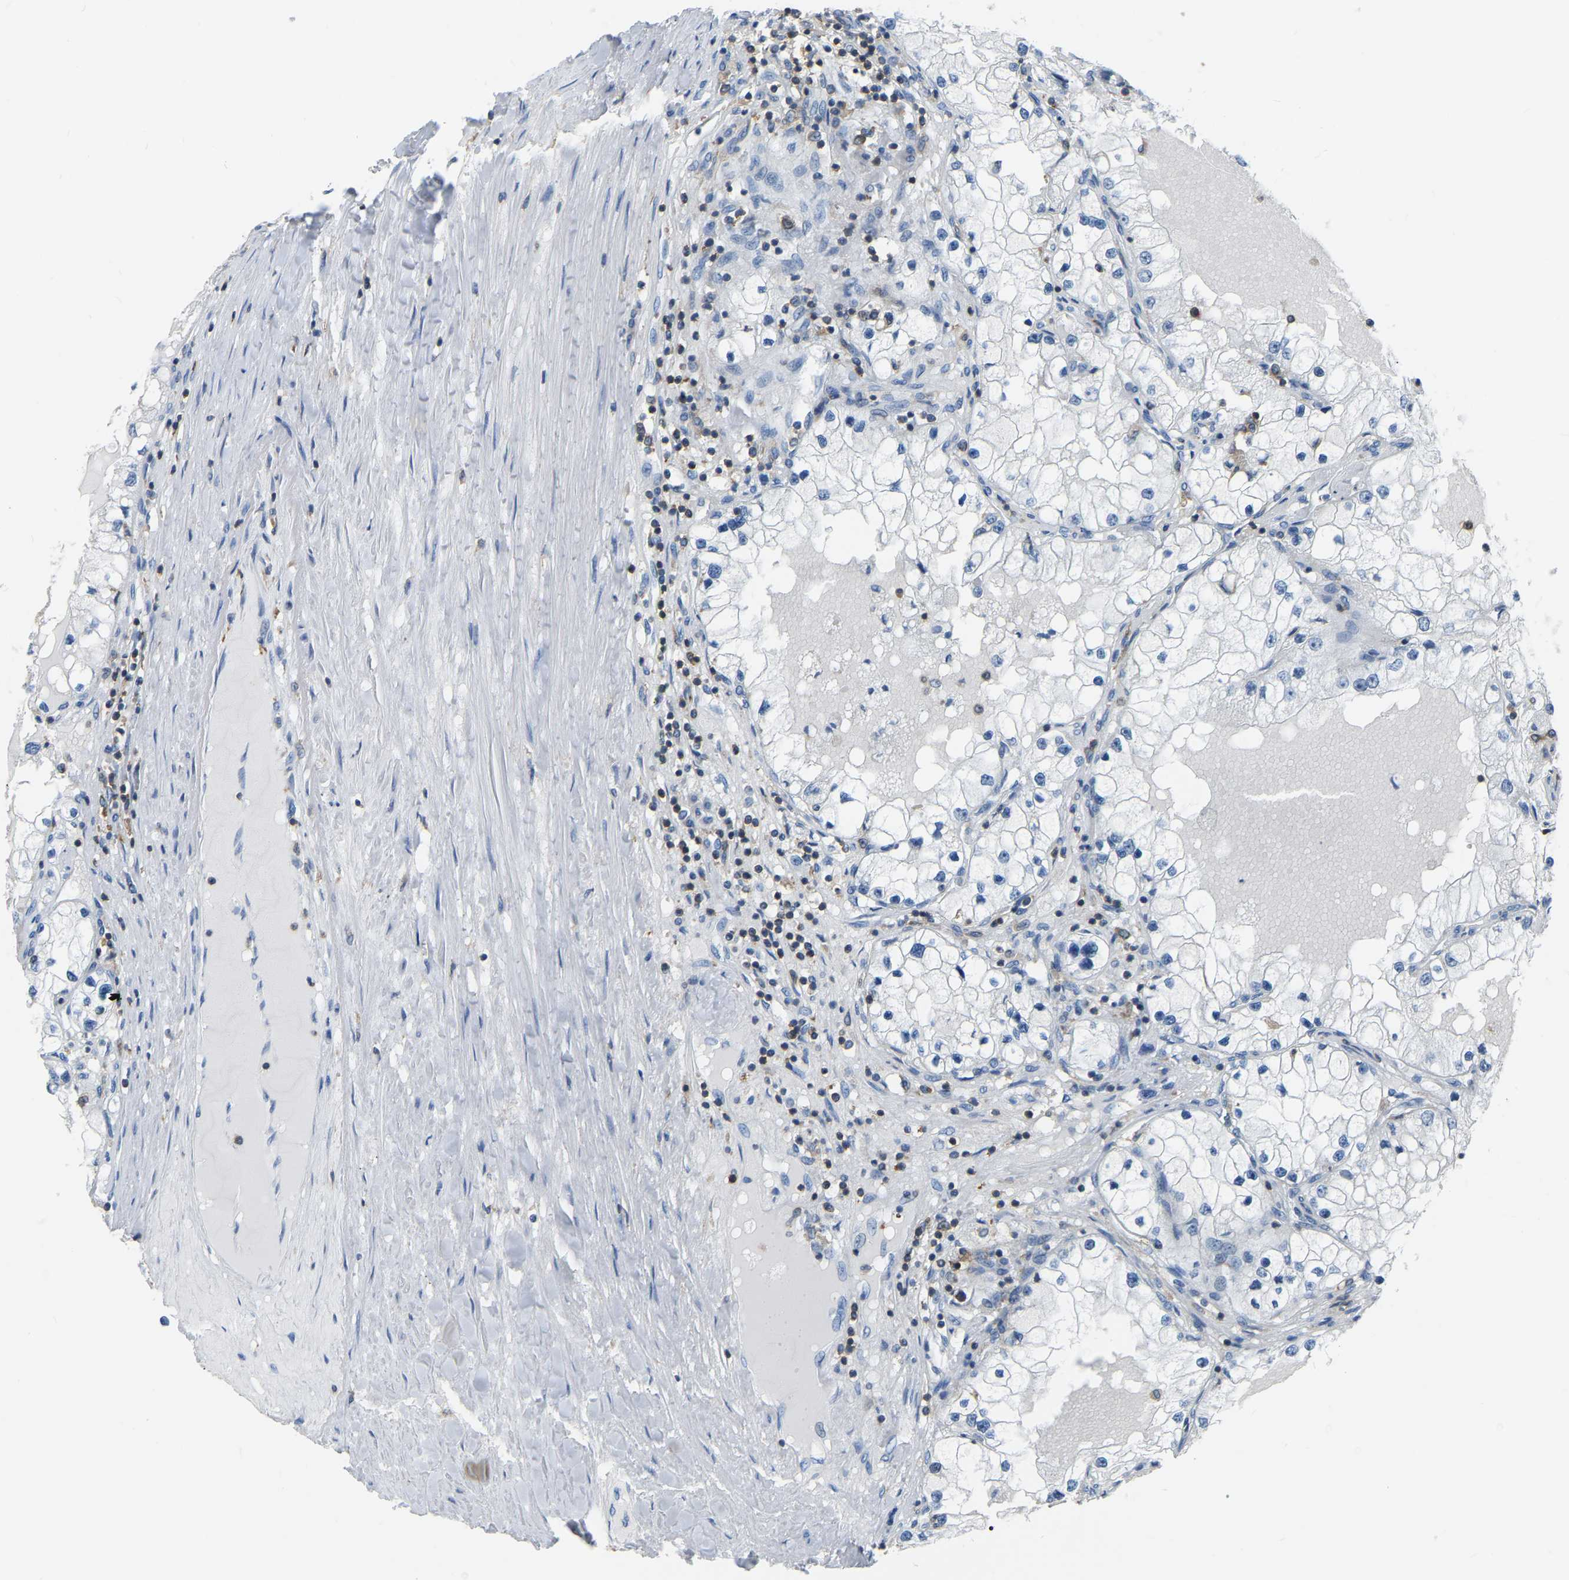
{"staining": {"intensity": "negative", "quantity": "none", "location": "none"}, "tissue": "renal cancer", "cell_type": "Tumor cells", "image_type": "cancer", "snomed": [{"axis": "morphology", "description": "Adenocarcinoma, NOS"}, {"axis": "topography", "description": "Kidney"}], "caption": "Immunohistochemical staining of human renal adenocarcinoma shows no significant positivity in tumor cells.", "gene": "ARHGAP45", "patient": {"sex": "male", "age": 68}}